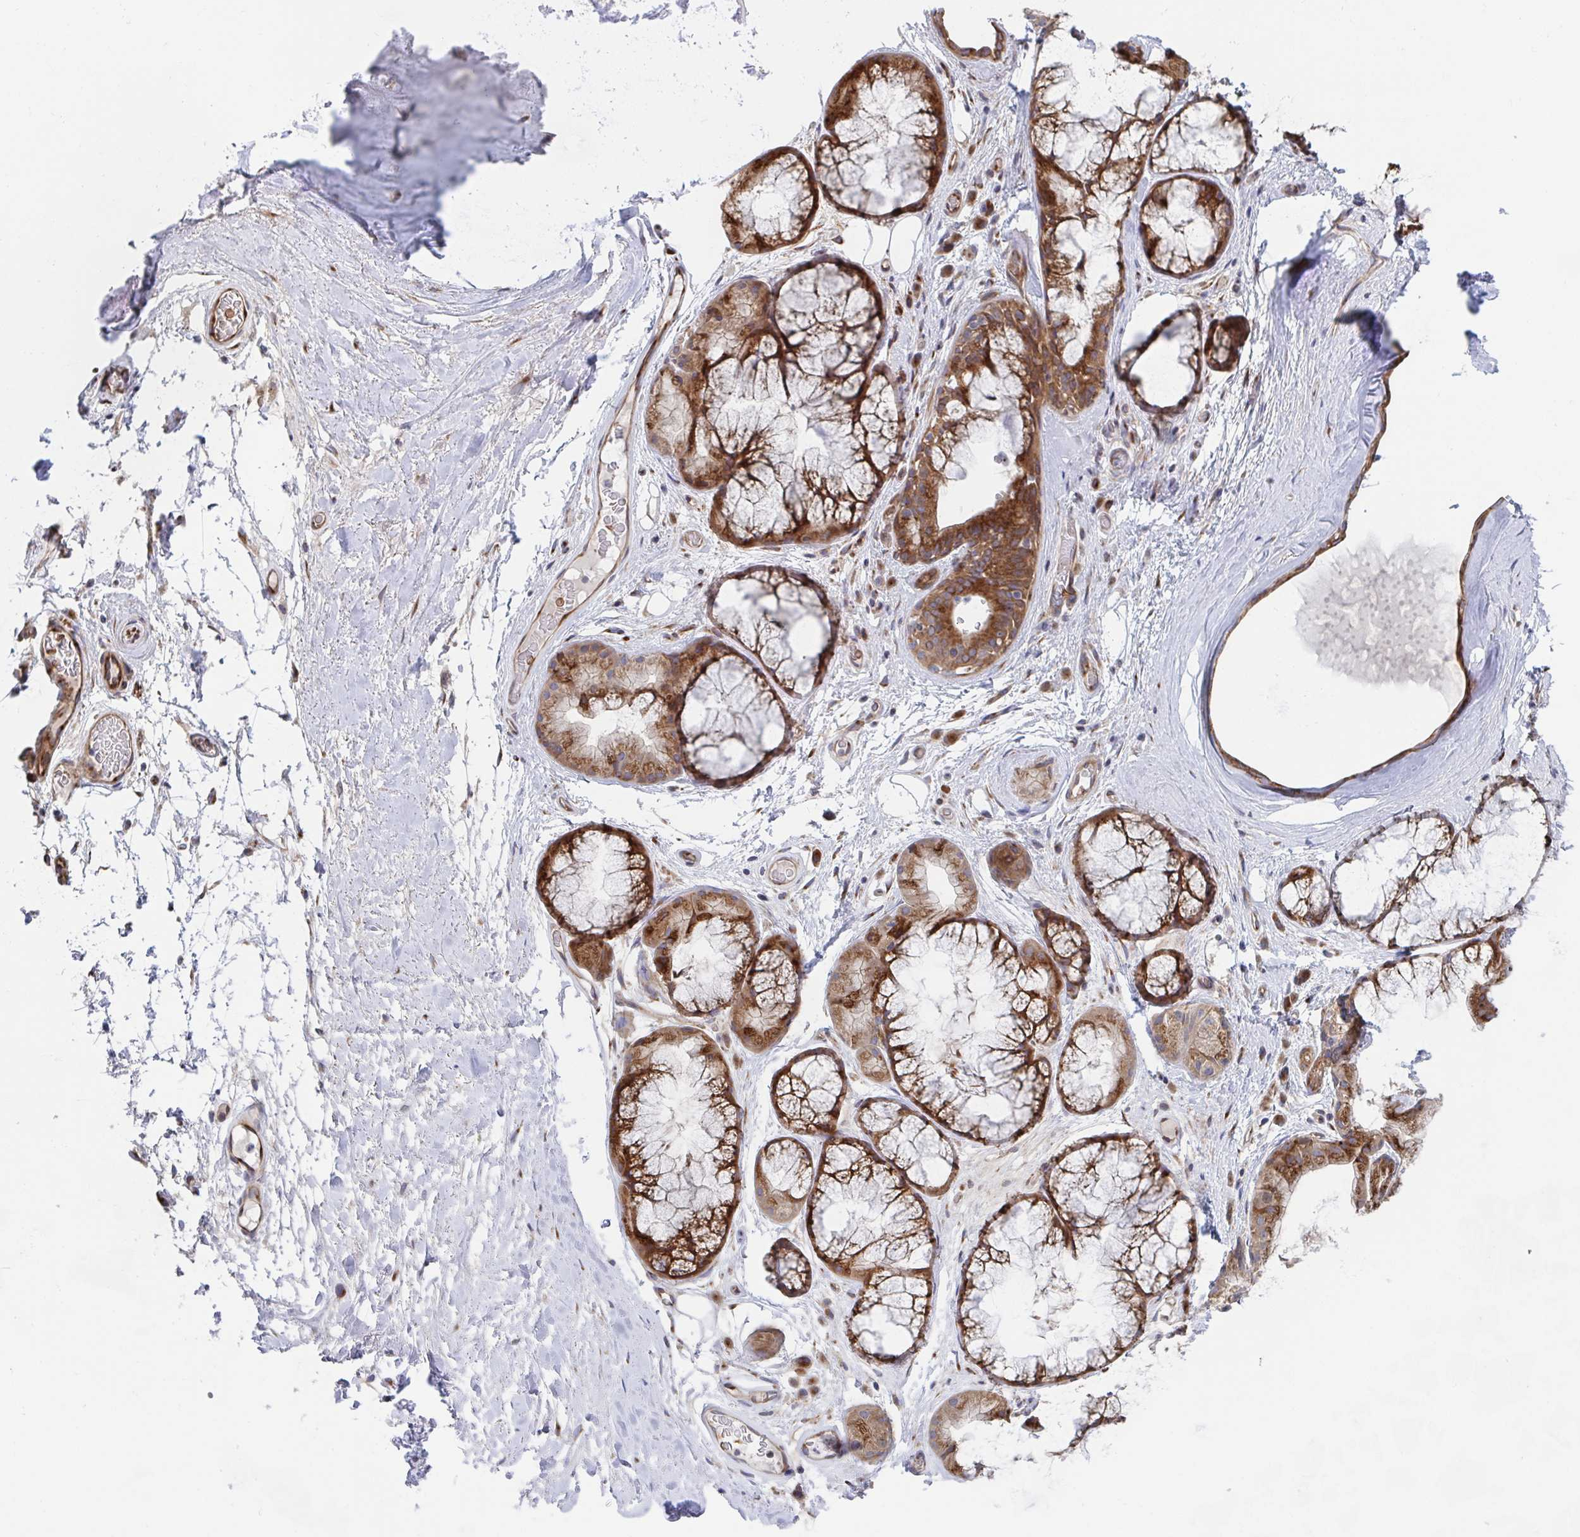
{"staining": {"intensity": "negative", "quantity": "none", "location": "none"}, "tissue": "adipose tissue", "cell_type": "Adipocytes", "image_type": "normal", "snomed": [{"axis": "morphology", "description": "Normal tissue, NOS"}, {"axis": "topography", "description": "Lymph node"}, {"axis": "topography", "description": "Cartilage tissue"}, {"axis": "topography", "description": "Nasopharynx"}], "caption": "Image shows no significant protein staining in adipocytes of benign adipose tissue. (DAB (3,3'-diaminobenzidine) IHC, high magnification).", "gene": "FJX1", "patient": {"sex": "male", "age": 63}}